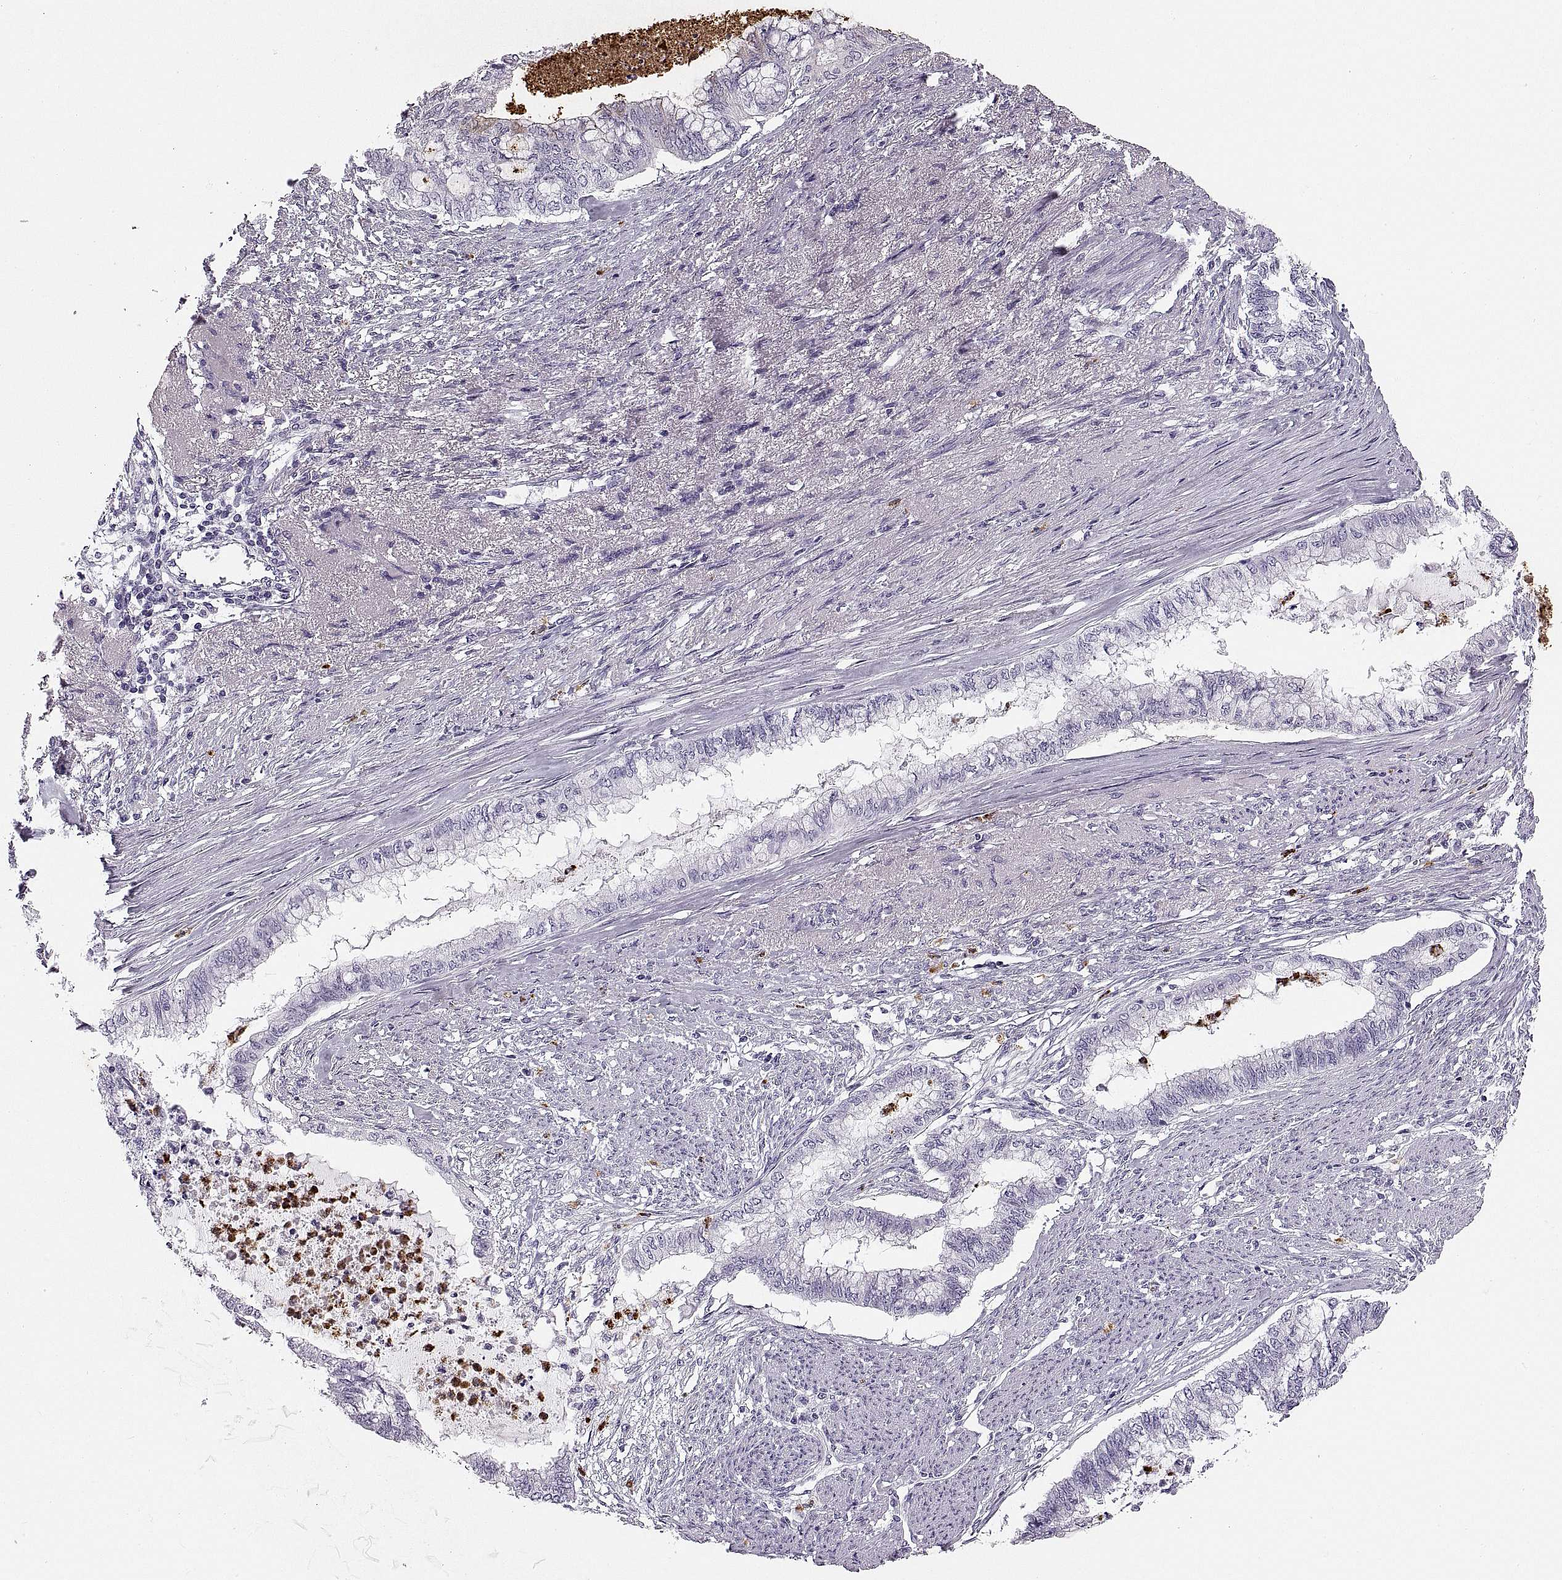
{"staining": {"intensity": "negative", "quantity": "none", "location": "none"}, "tissue": "endometrial cancer", "cell_type": "Tumor cells", "image_type": "cancer", "snomed": [{"axis": "morphology", "description": "Adenocarcinoma, NOS"}, {"axis": "topography", "description": "Endometrium"}], "caption": "The immunohistochemistry histopathology image has no significant positivity in tumor cells of endometrial cancer (adenocarcinoma) tissue.", "gene": "MILR1", "patient": {"sex": "female", "age": 79}}